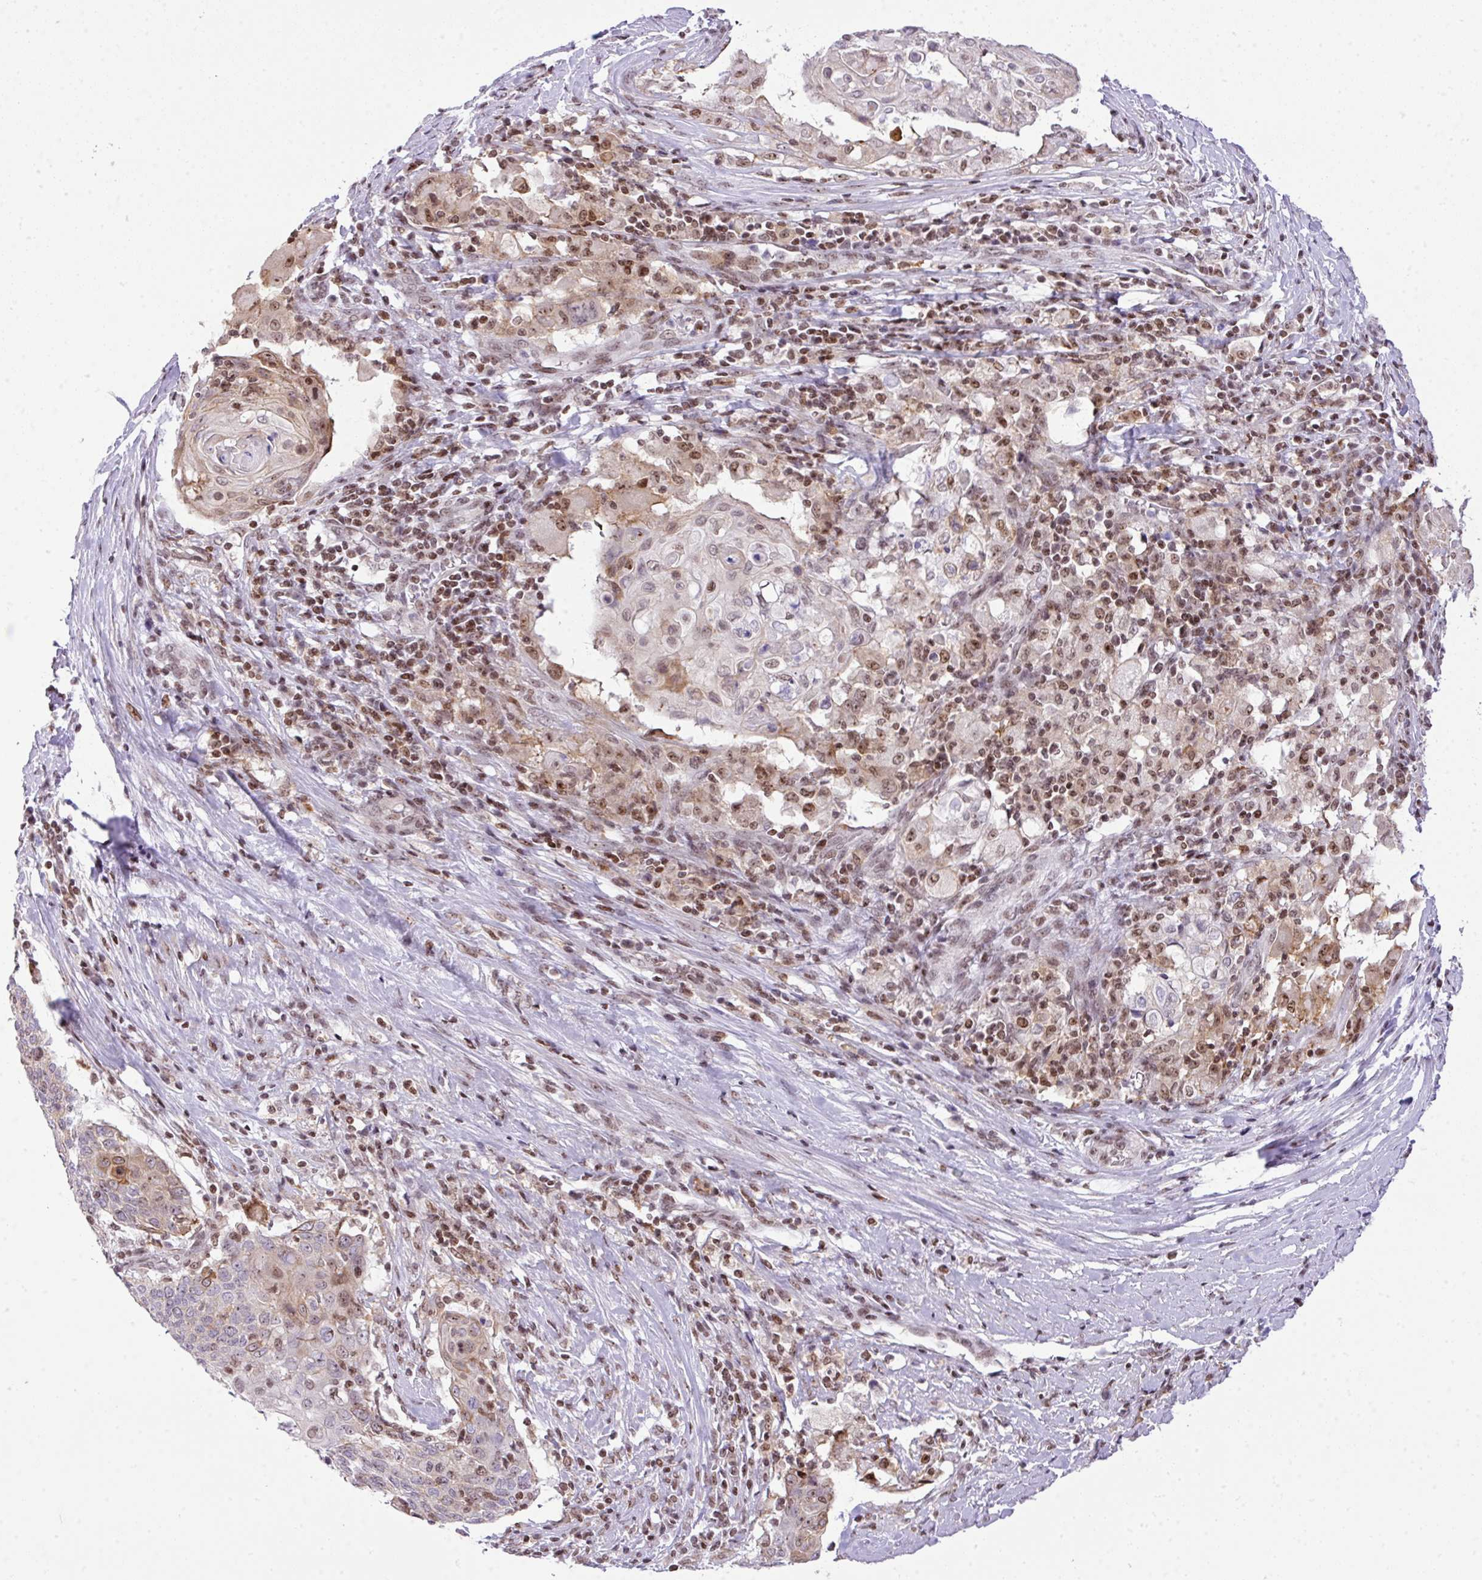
{"staining": {"intensity": "moderate", "quantity": "<25%", "location": "nuclear"}, "tissue": "cervical cancer", "cell_type": "Tumor cells", "image_type": "cancer", "snomed": [{"axis": "morphology", "description": "Squamous cell carcinoma, NOS"}, {"axis": "topography", "description": "Cervix"}], "caption": "Cervical cancer (squamous cell carcinoma) stained with IHC demonstrates moderate nuclear expression in approximately <25% of tumor cells.", "gene": "CCDC137", "patient": {"sex": "female", "age": 39}}